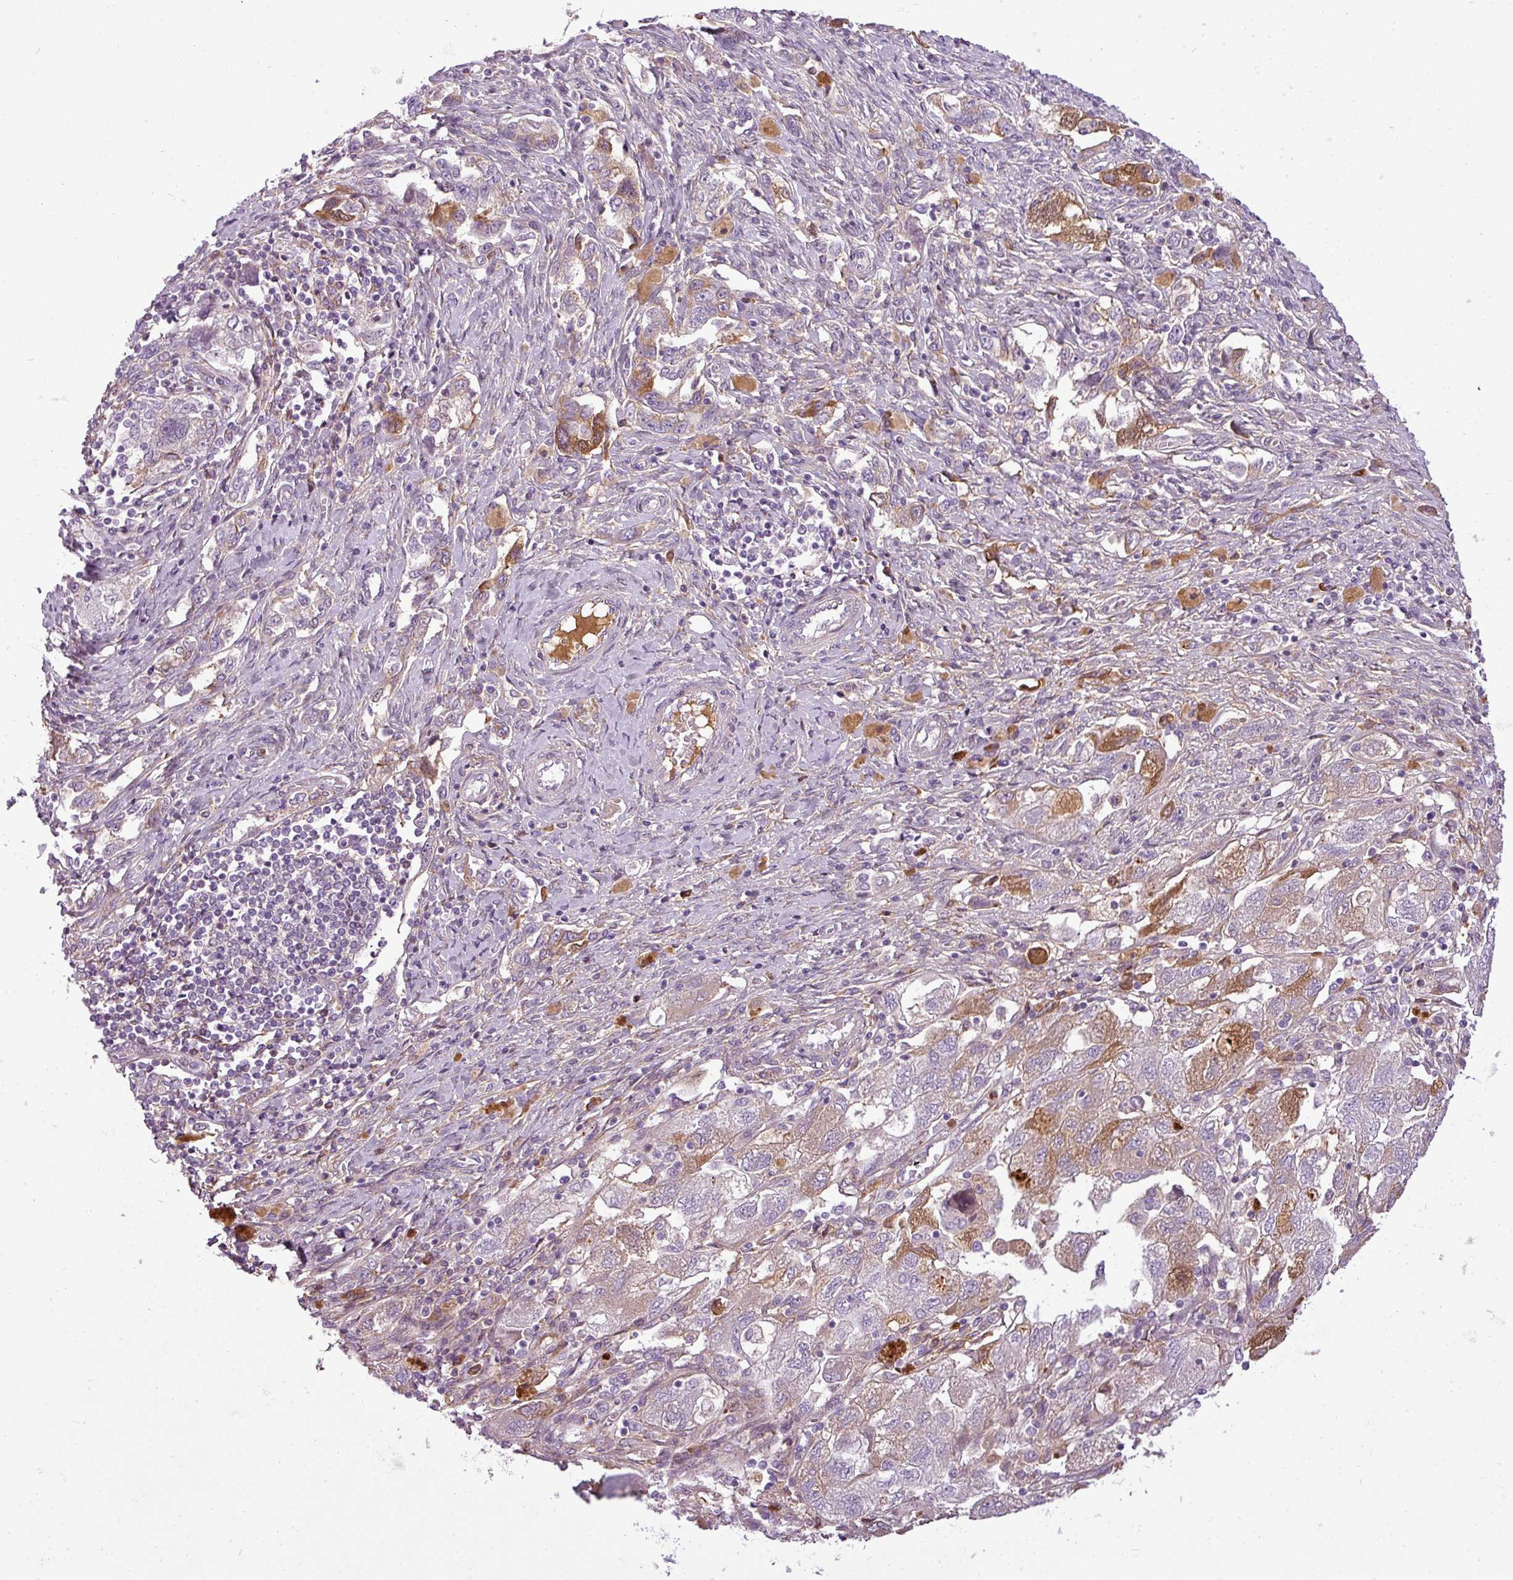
{"staining": {"intensity": "moderate", "quantity": "25%-75%", "location": "cytoplasmic/membranous"}, "tissue": "ovarian cancer", "cell_type": "Tumor cells", "image_type": "cancer", "snomed": [{"axis": "morphology", "description": "Carcinoma, NOS"}, {"axis": "morphology", "description": "Cystadenocarcinoma, serous, NOS"}, {"axis": "topography", "description": "Ovary"}], "caption": "Ovarian cancer stained with a brown dye reveals moderate cytoplasmic/membranous positive positivity in about 25%-75% of tumor cells.", "gene": "C4B", "patient": {"sex": "female", "age": 69}}